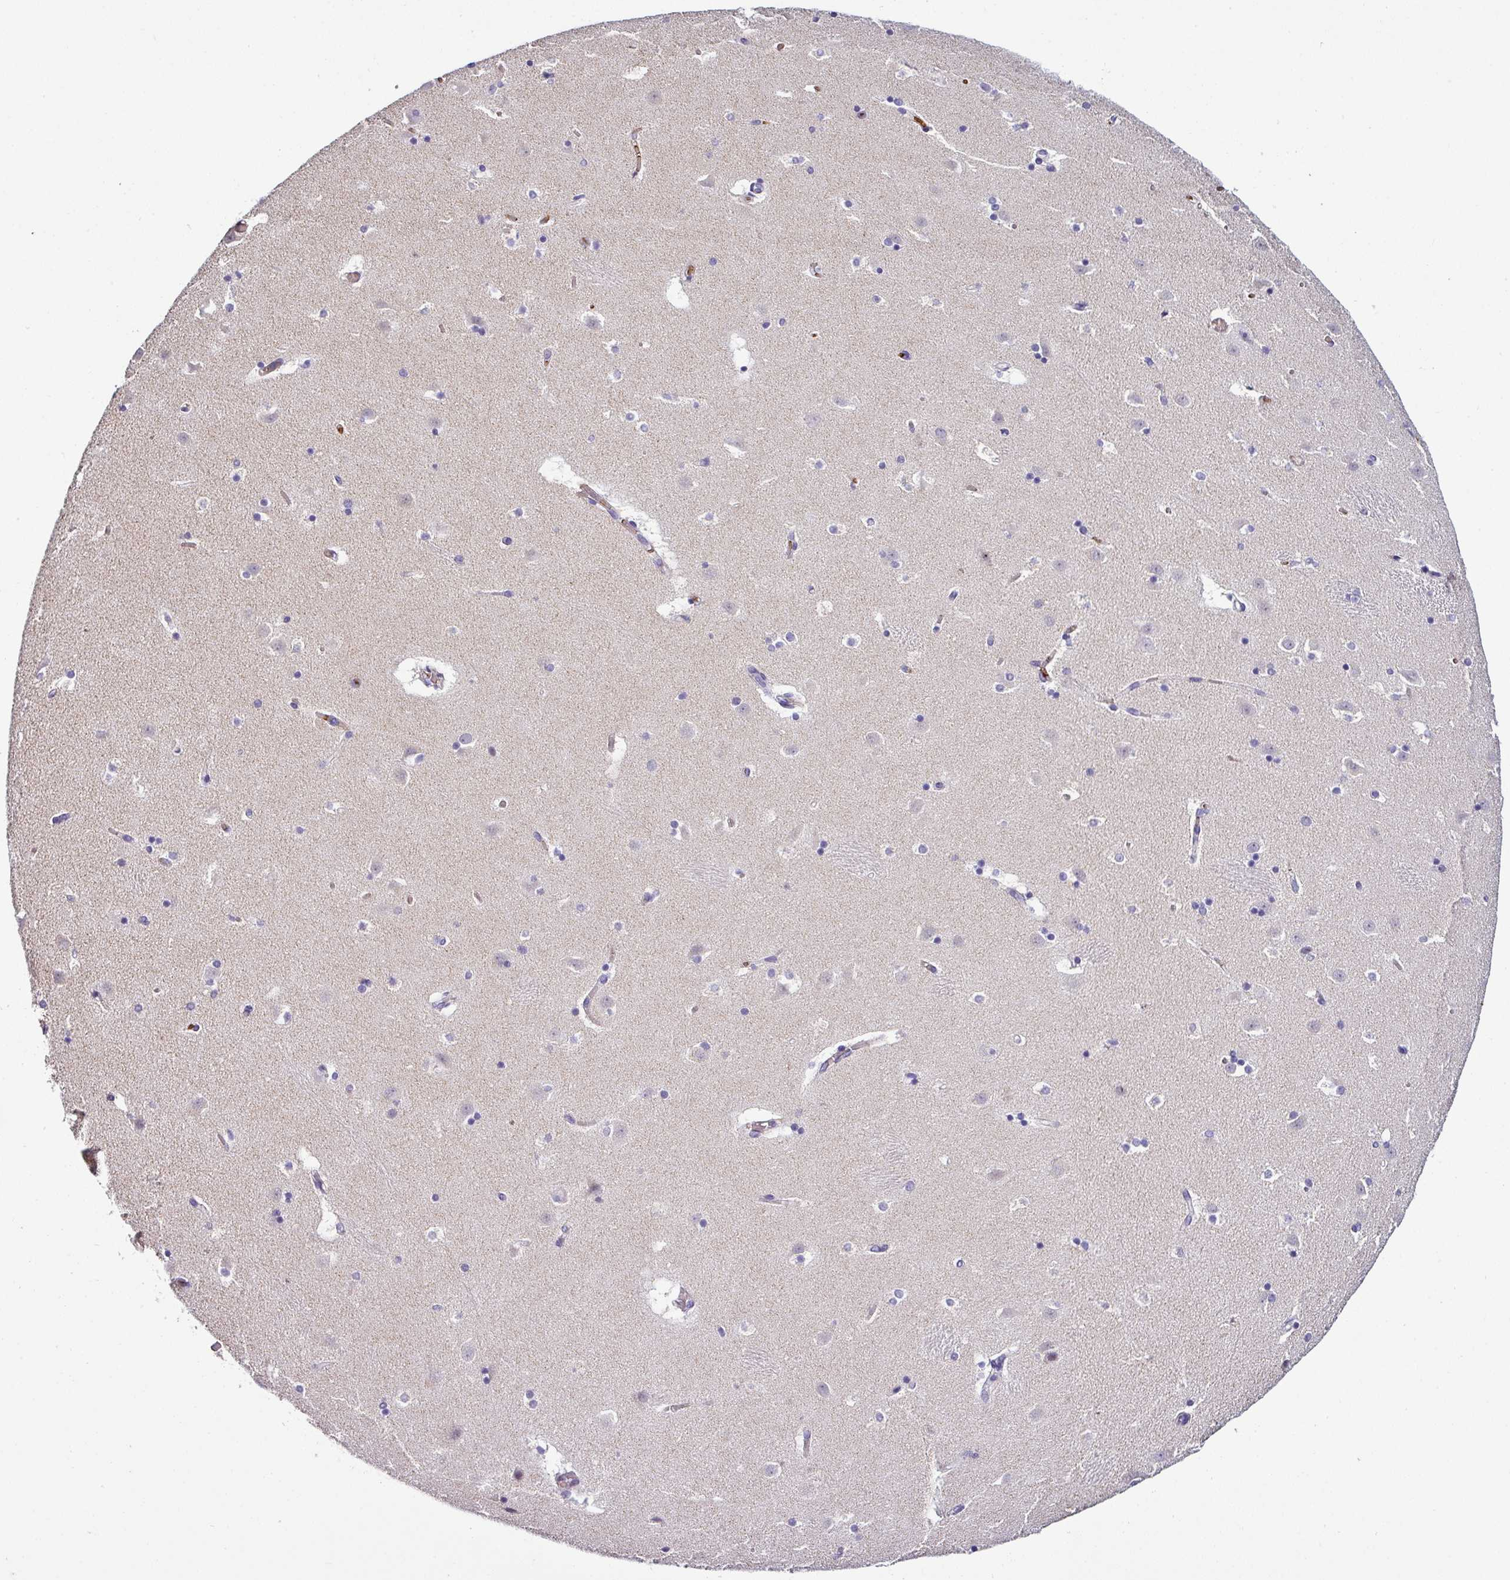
{"staining": {"intensity": "negative", "quantity": "none", "location": "none"}, "tissue": "caudate", "cell_type": "Glial cells", "image_type": "normal", "snomed": [{"axis": "morphology", "description": "Normal tissue, NOS"}, {"axis": "topography", "description": "Lateral ventricle wall"}], "caption": "A micrograph of caudate stained for a protein reveals no brown staining in glial cells. Brightfield microscopy of IHC stained with DAB (brown) and hematoxylin (blue), captured at high magnification.", "gene": "NAPSA", "patient": {"sex": "male", "age": 45}}